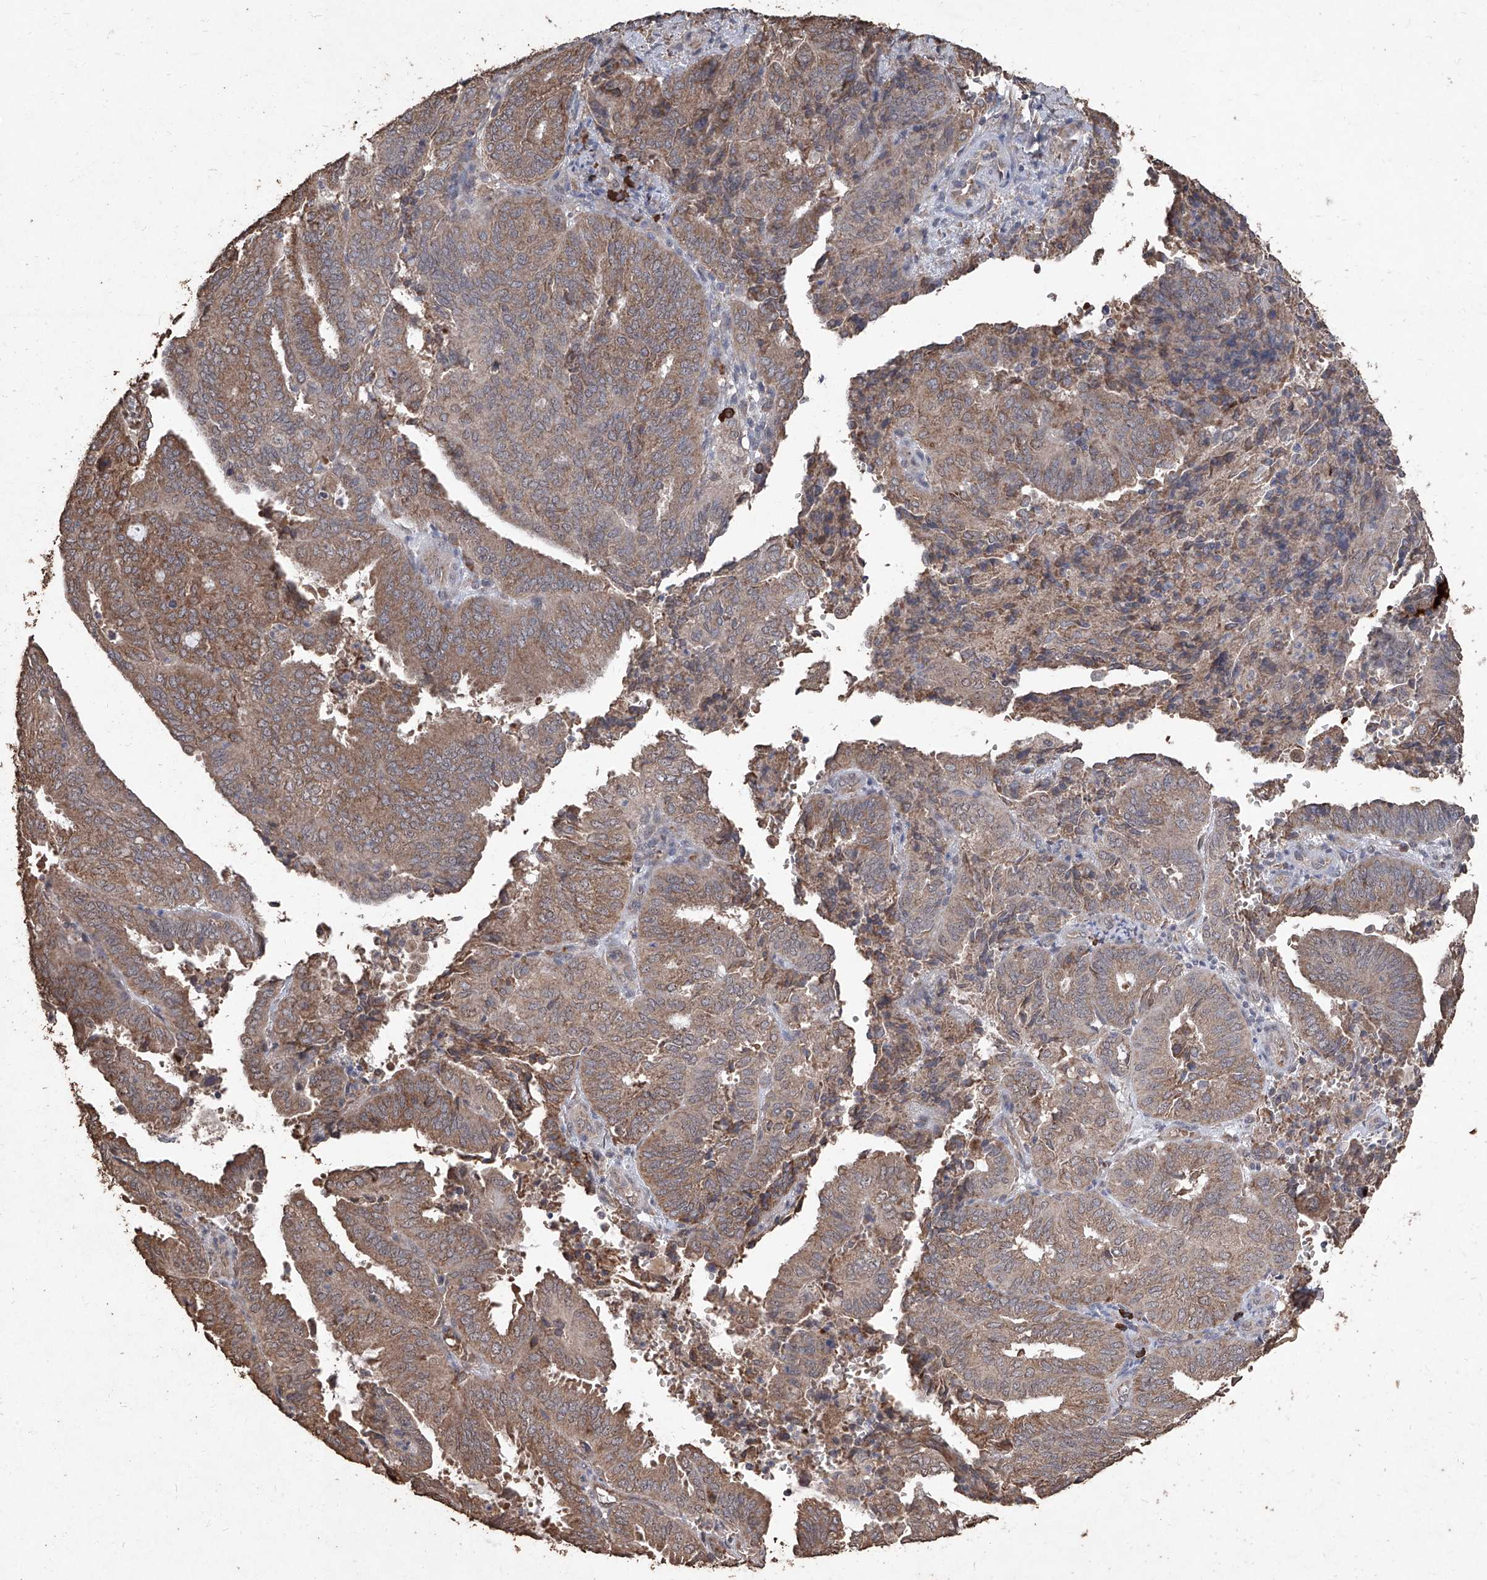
{"staining": {"intensity": "moderate", "quantity": ">75%", "location": "cytoplasmic/membranous"}, "tissue": "endometrial cancer", "cell_type": "Tumor cells", "image_type": "cancer", "snomed": [{"axis": "morphology", "description": "Adenocarcinoma, NOS"}, {"axis": "topography", "description": "Uterus"}], "caption": "This is a histology image of IHC staining of adenocarcinoma (endometrial), which shows moderate positivity in the cytoplasmic/membranous of tumor cells.", "gene": "EML1", "patient": {"sex": "female", "age": 60}}